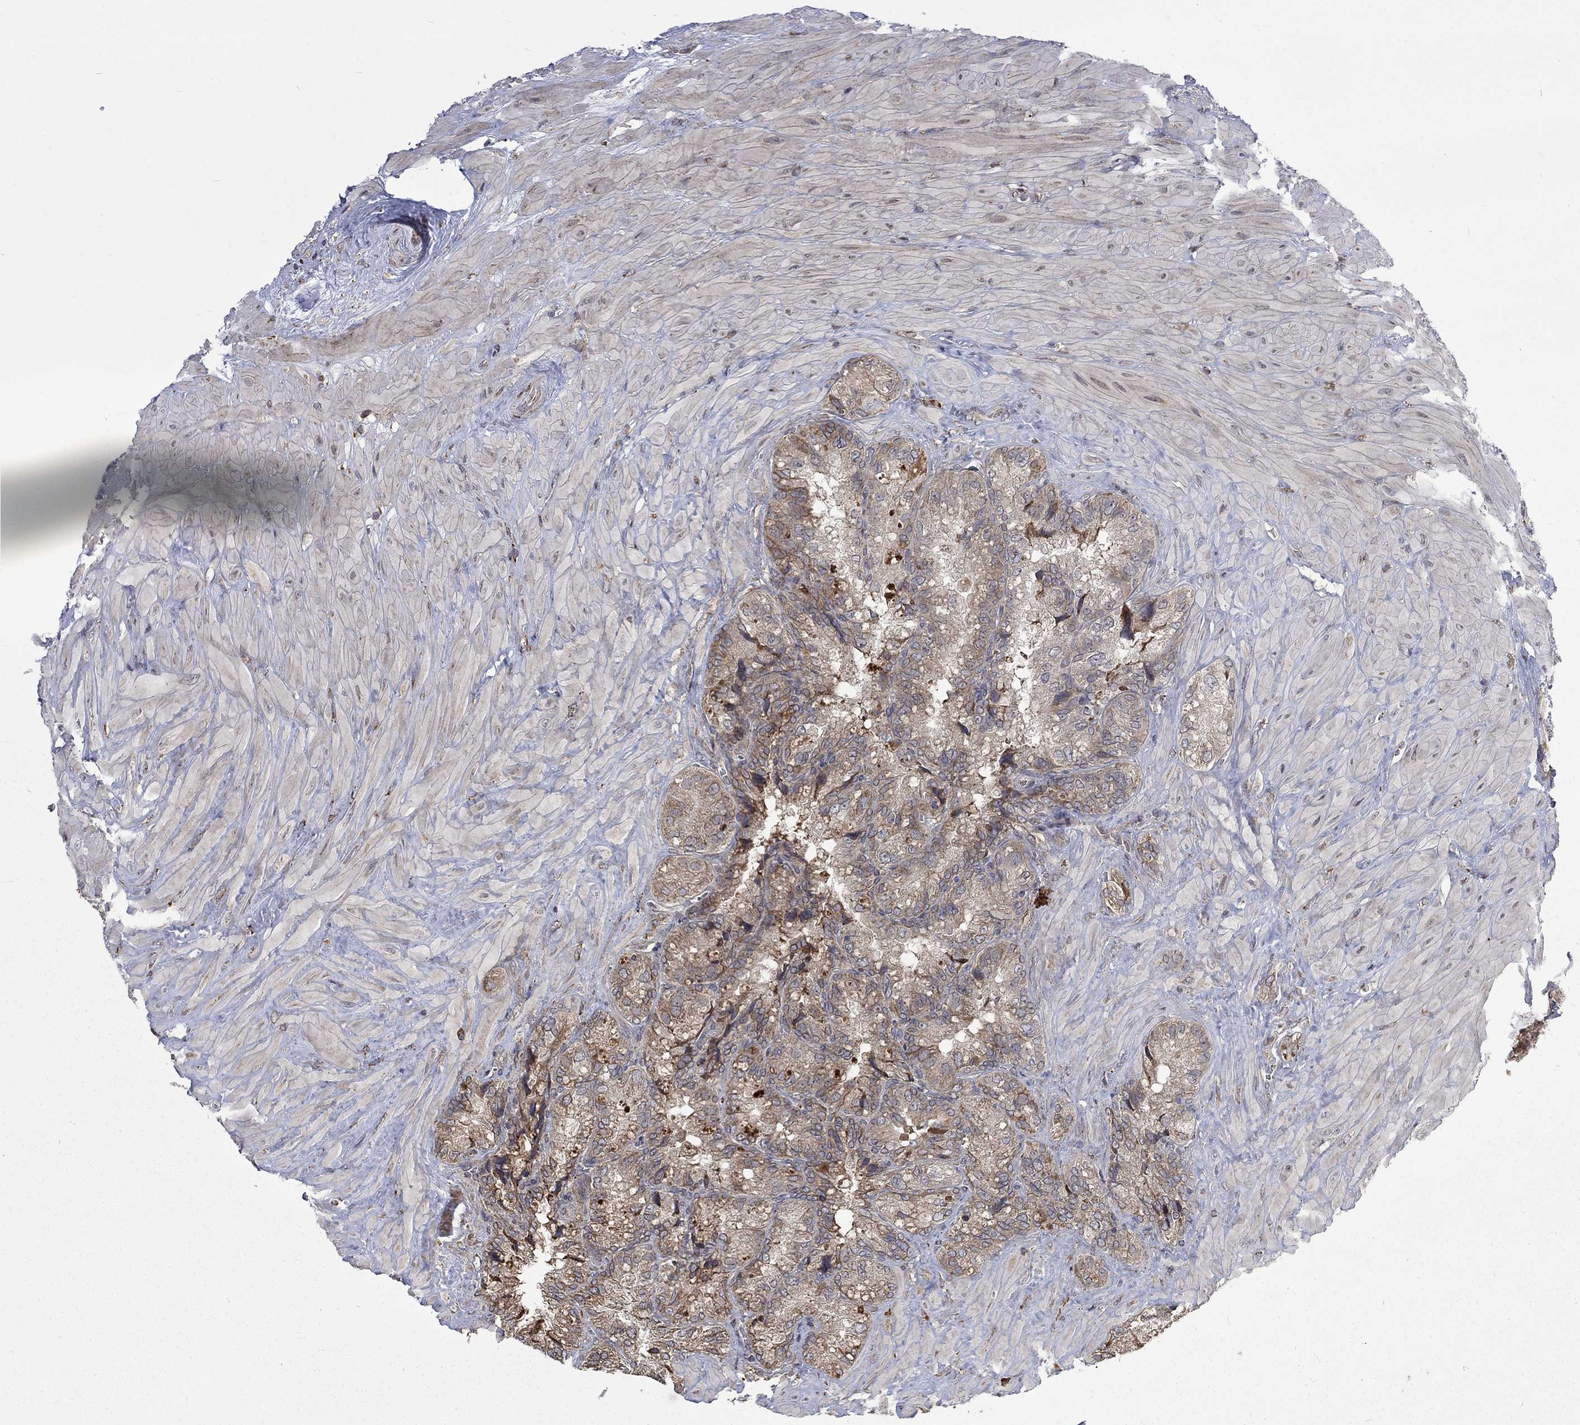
{"staining": {"intensity": "weak", "quantity": "25%-75%", "location": "cytoplasmic/membranous"}, "tissue": "prostate cancer", "cell_type": "Tumor cells", "image_type": "cancer", "snomed": [{"axis": "morphology", "description": "Adenocarcinoma, NOS"}, {"axis": "topography", "description": "Prostate and seminal vesicle, NOS"}], "caption": "This histopathology image demonstrates immunohistochemistry staining of prostate cancer (adenocarcinoma), with low weak cytoplasmic/membranous staining in approximately 25%-75% of tumor cells.", "gene": "ESRRA", "patient": {"sex": "male", "age": 62}}